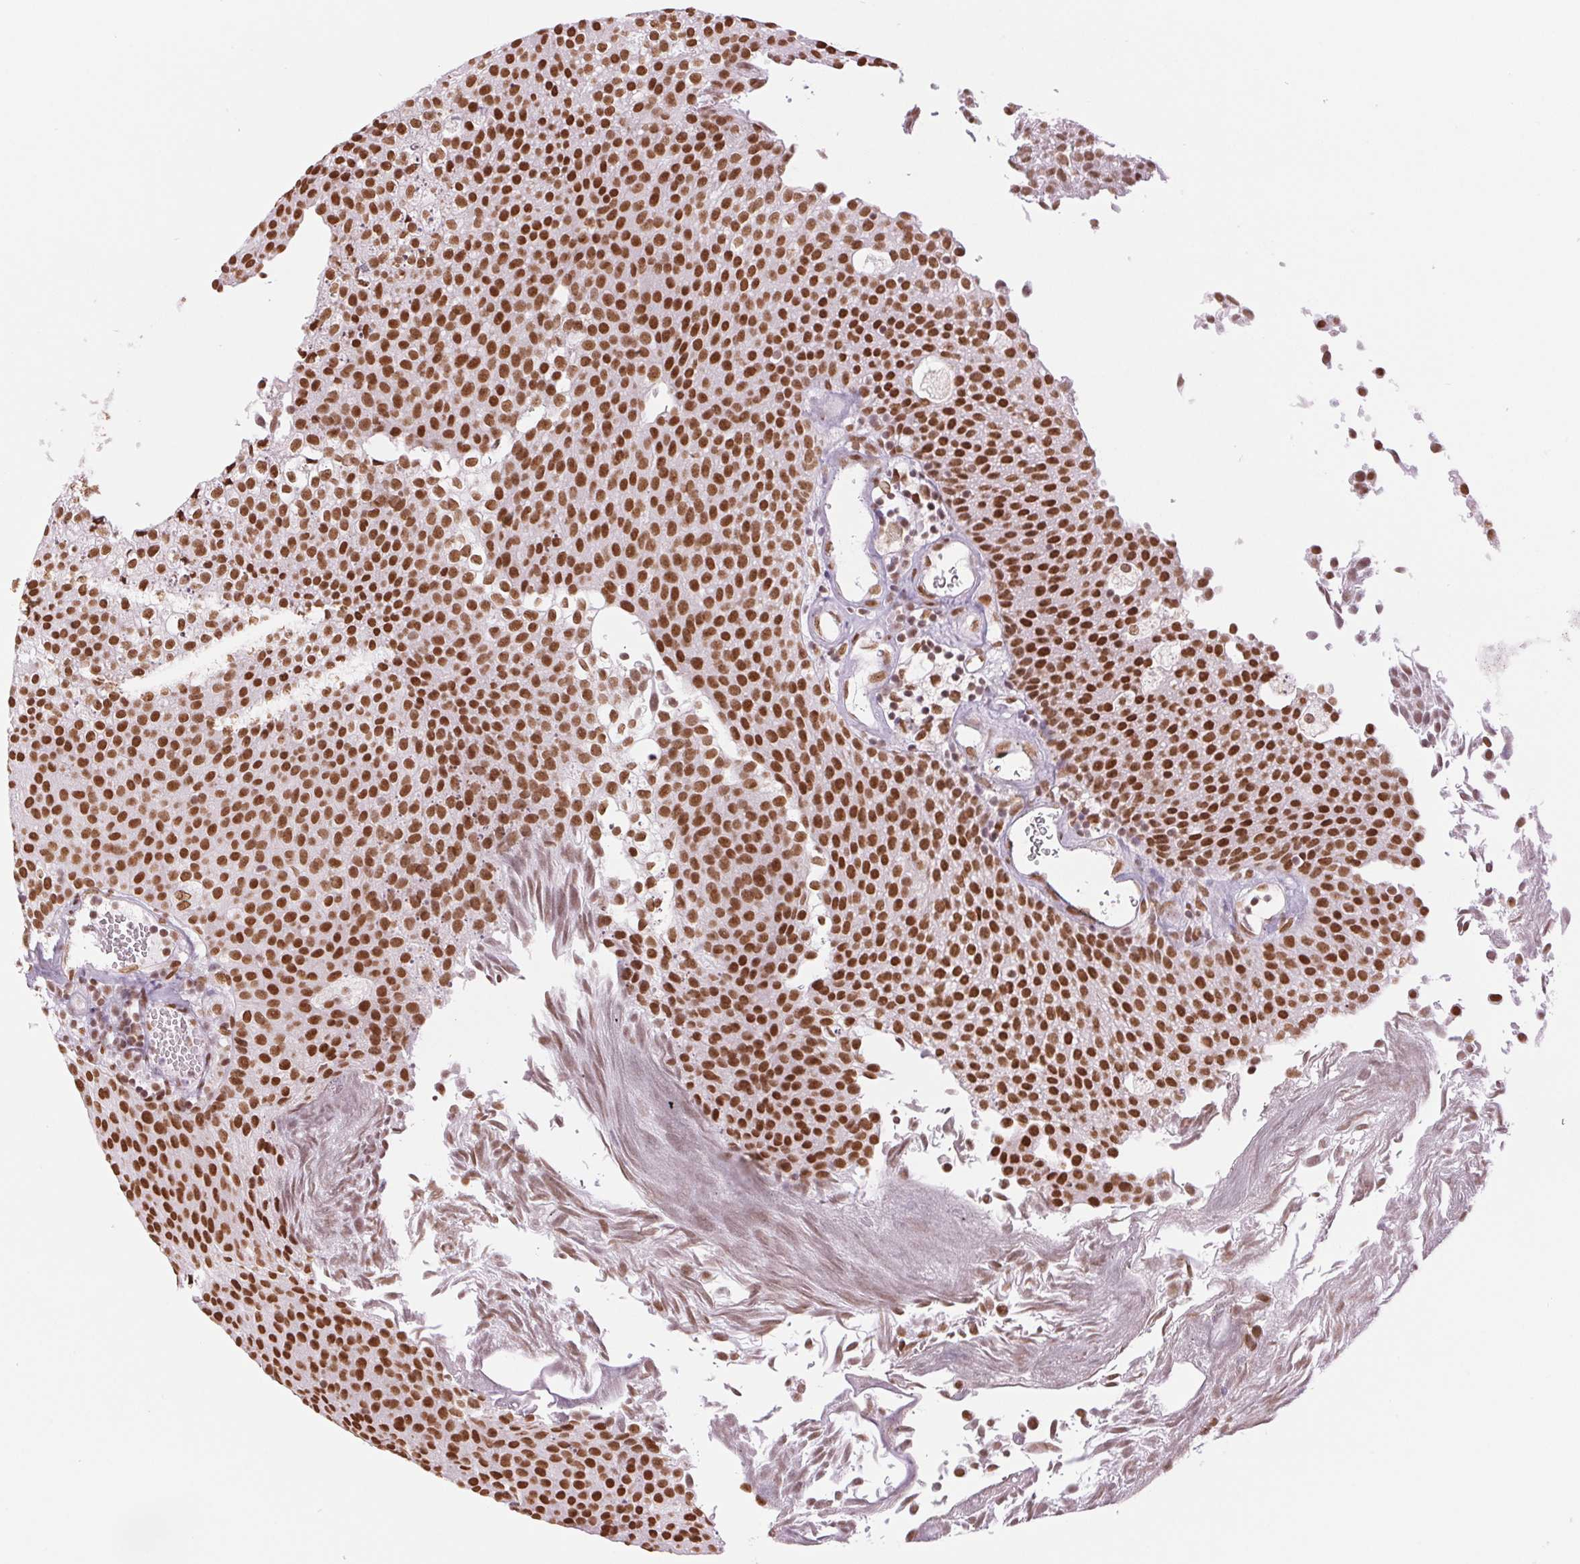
{"staining": {"intensity": "strong", "quantity": ">75%", "location": "nuclear"}, "tissue": "urothelial cancer", "cell_type": "Tumor cells", "image_type": "cancer", "snomed": [{"axis": "morphology", "description": "Urothelial carcinoma, Low grade"}, {"axis": "topography", "description": "Urinary bladder"}], "caption": "Strong nuclear protein expression is appreciated in about >75% of tumor cells in urothelial cancer.", "gene": "ZFR2", "patient": {"sex": "female", "age": 79}}